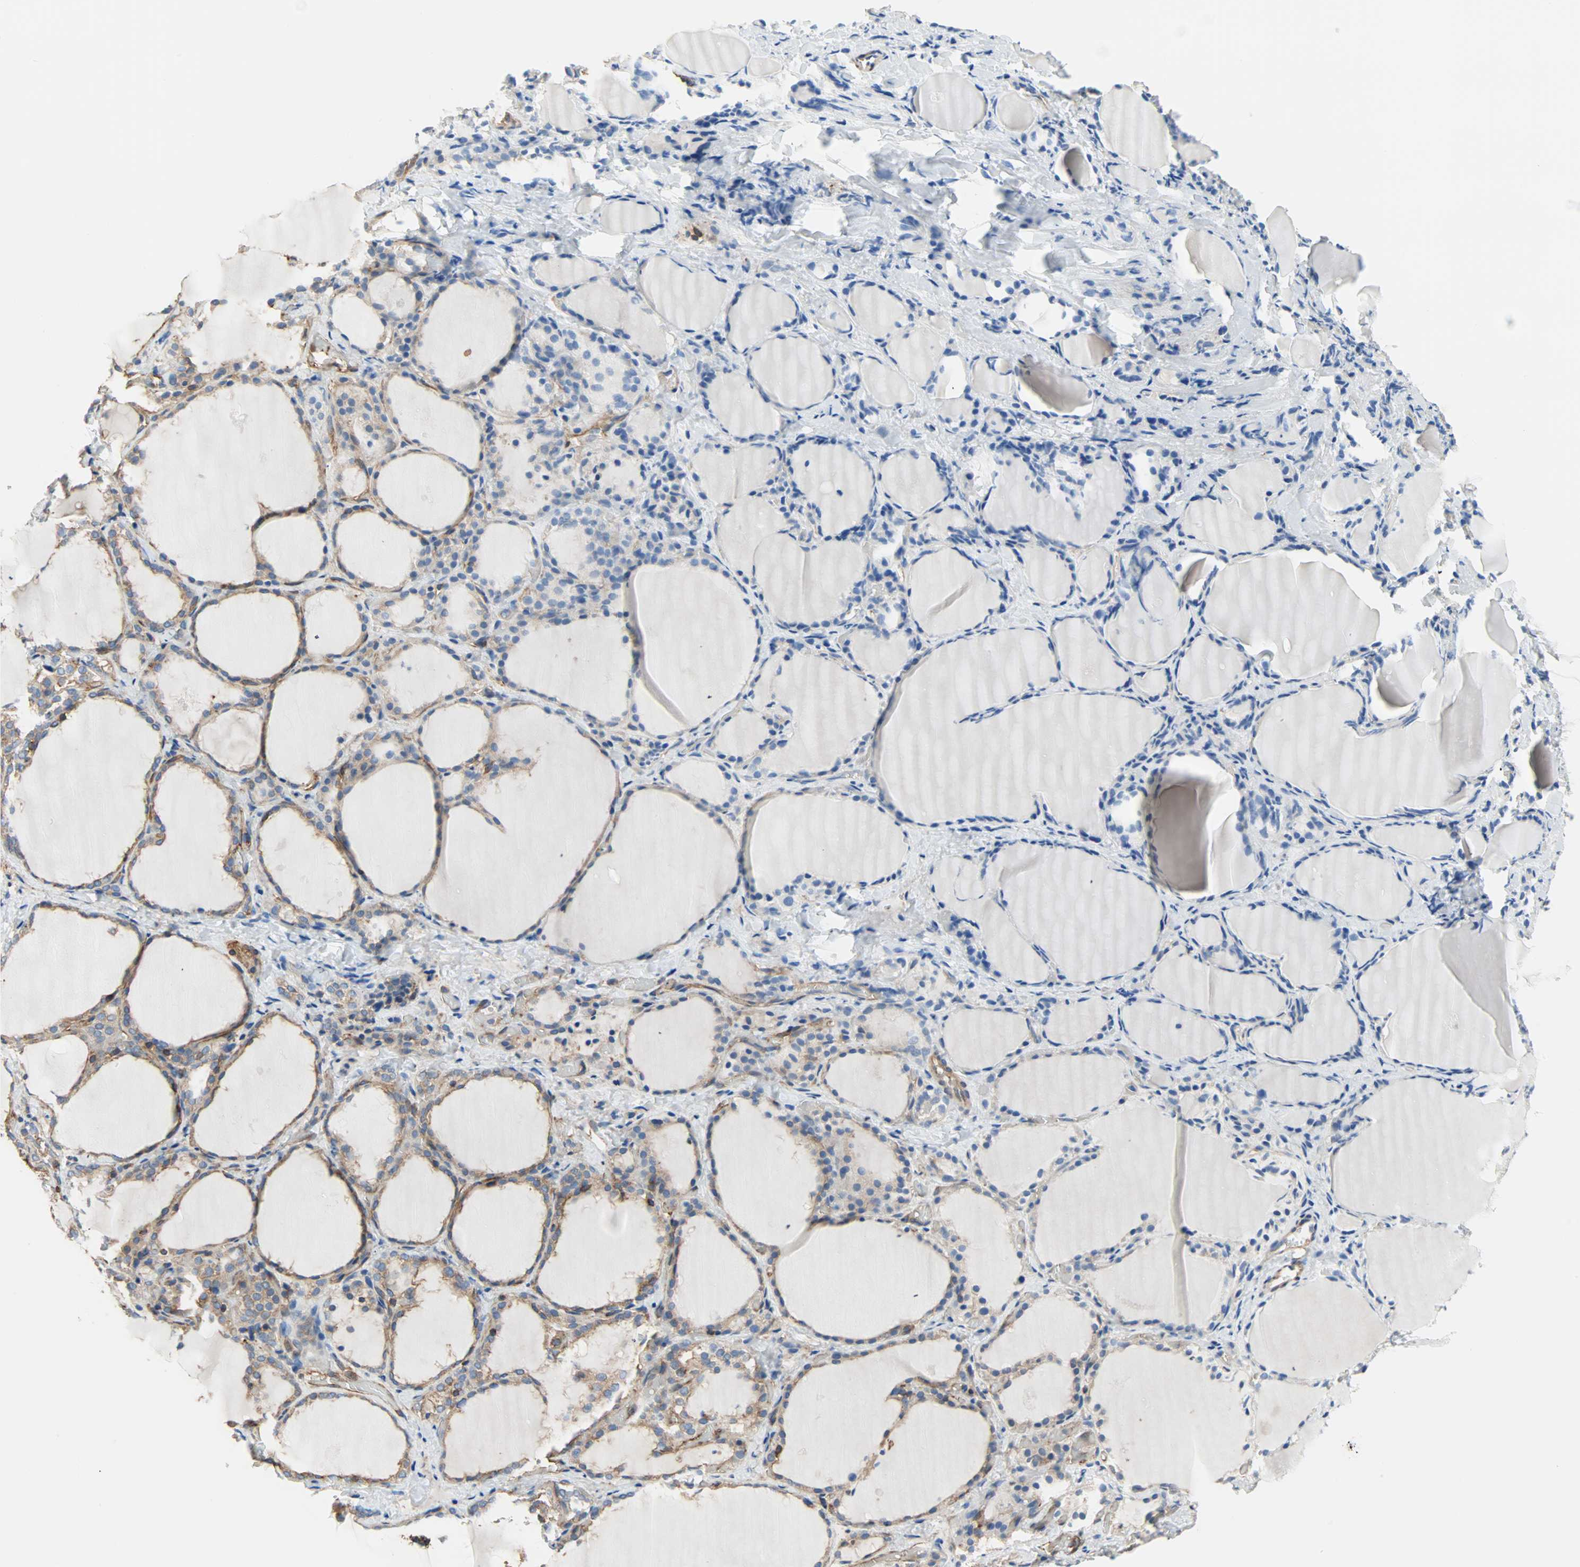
{"staining": {"intensity": "moderate", "quantity": "25%-75%", "location": "cytoplasmic/membranous"}, "tissue": "thyroid gland", "cell_type": "Glandular cells", "image_type": "normal", "snomed": [{"axis": "morphology", "description": "Normal tissue, NOS"}, {"axis": "morphology", "description": "Papillary adenocarcinoma, NOS"}, {"axis": "topography", "description": "Thyroid gland"}], "caption": "Moderate cytoplasmic/membranous expression is present in about 25%-75% of glandular cells in normal thyroid gland. The protein of interest is stained brown, and the nuclei are stained in blue (DAB IHC with brightfield microscopy, high magnification).", "gene": "GALNT10", "patient": {"sex": "female", "age": 30}}